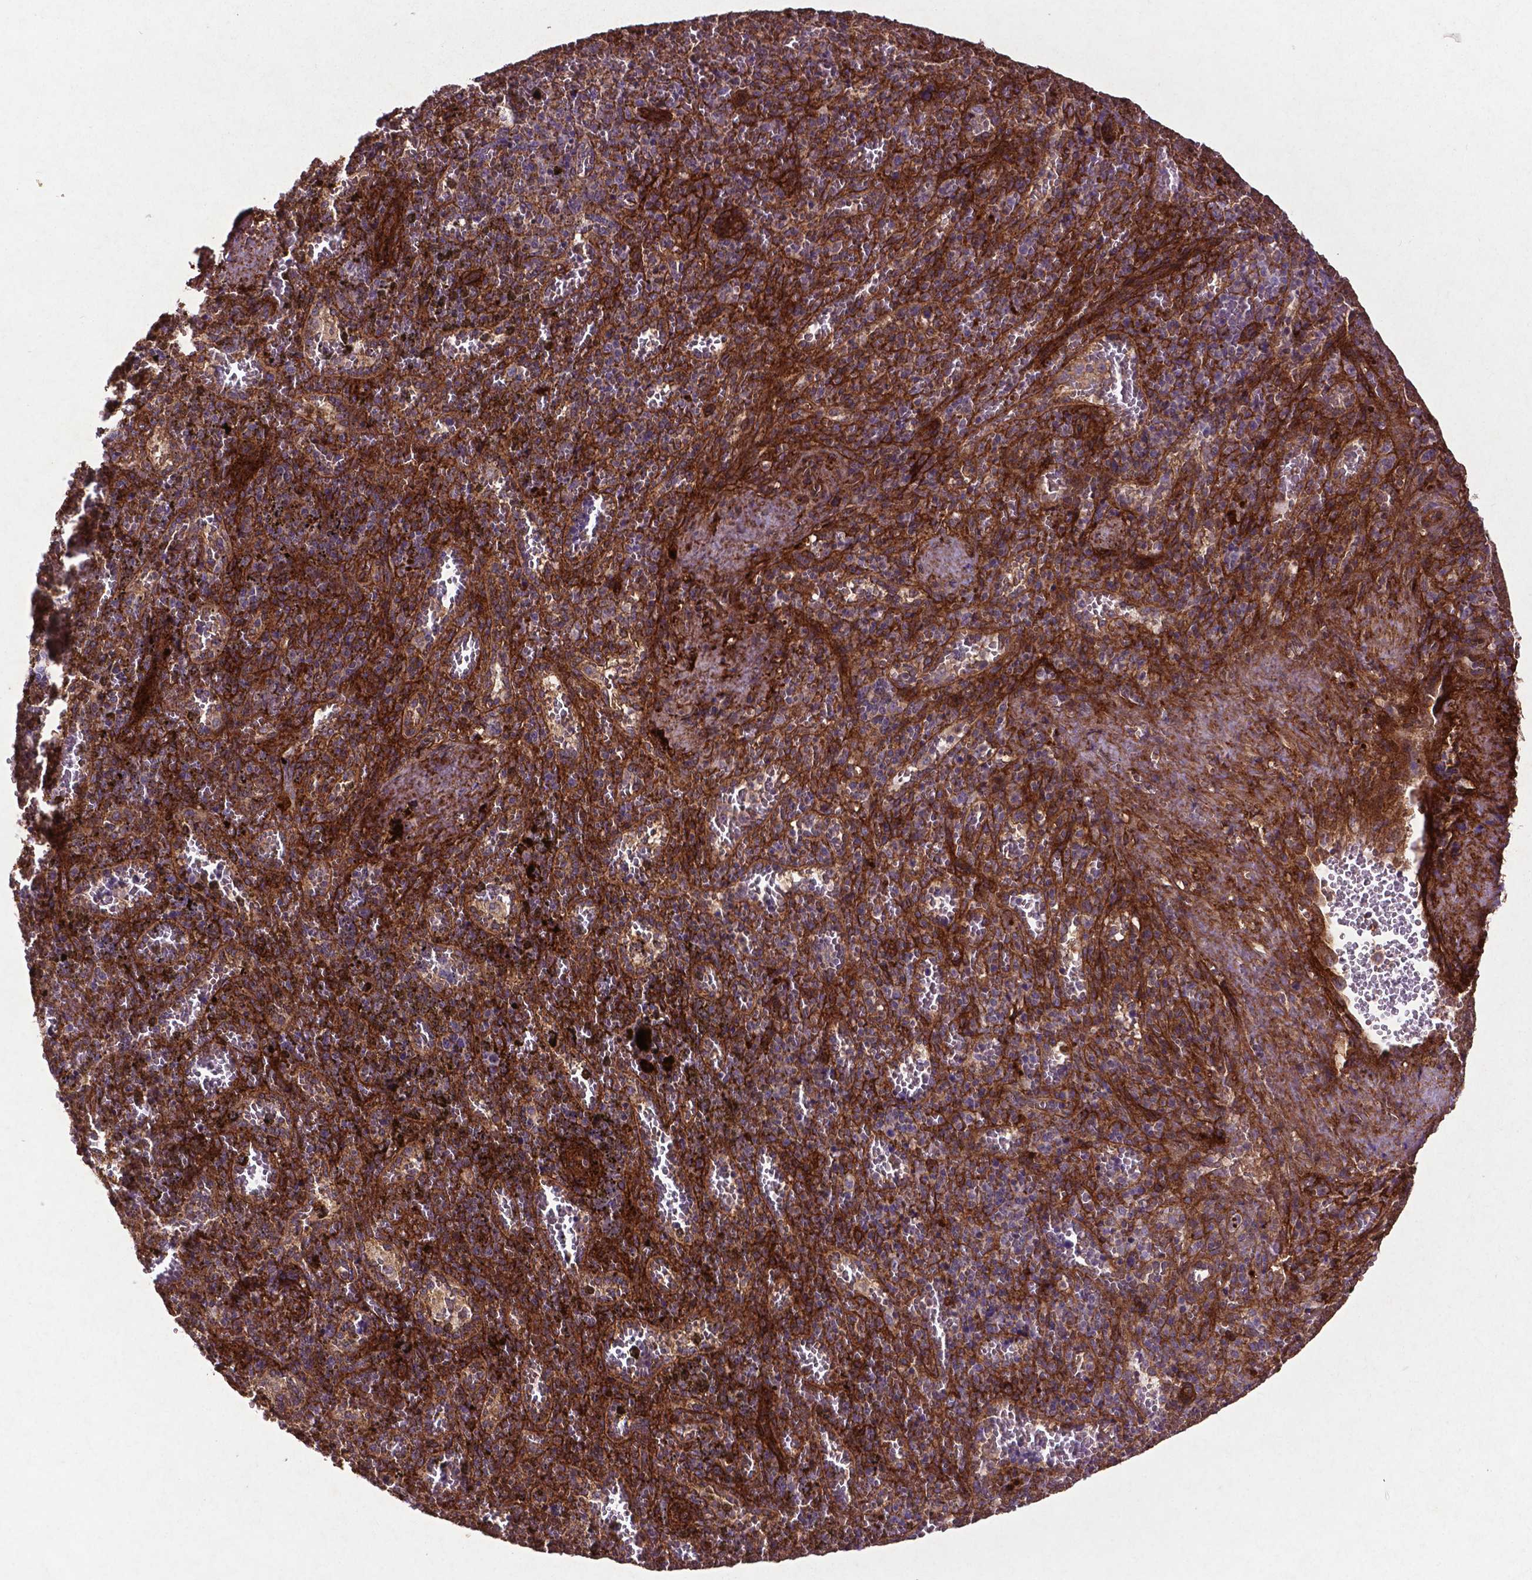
{"staining": {"intensity": "negative", "quantity": "none", "location": "none"}, "tissue": "spleen", "cell_type": "Cells in red pulp", "image_type": "normal", "snomed": [{"axis": "morphology", "description": "Normal tissue, NOS"}, {"axis": "topography", "description": "Spleen"}], "caption": "This image is of normal spleen stained with immunohistochemistry (IHC) to label a protein in brown with the nuclei are counter-stained blue. There is no staining in cells in red pulp.", "gene": "RRAS", "patient": {"sex": "female", "age": 50}}